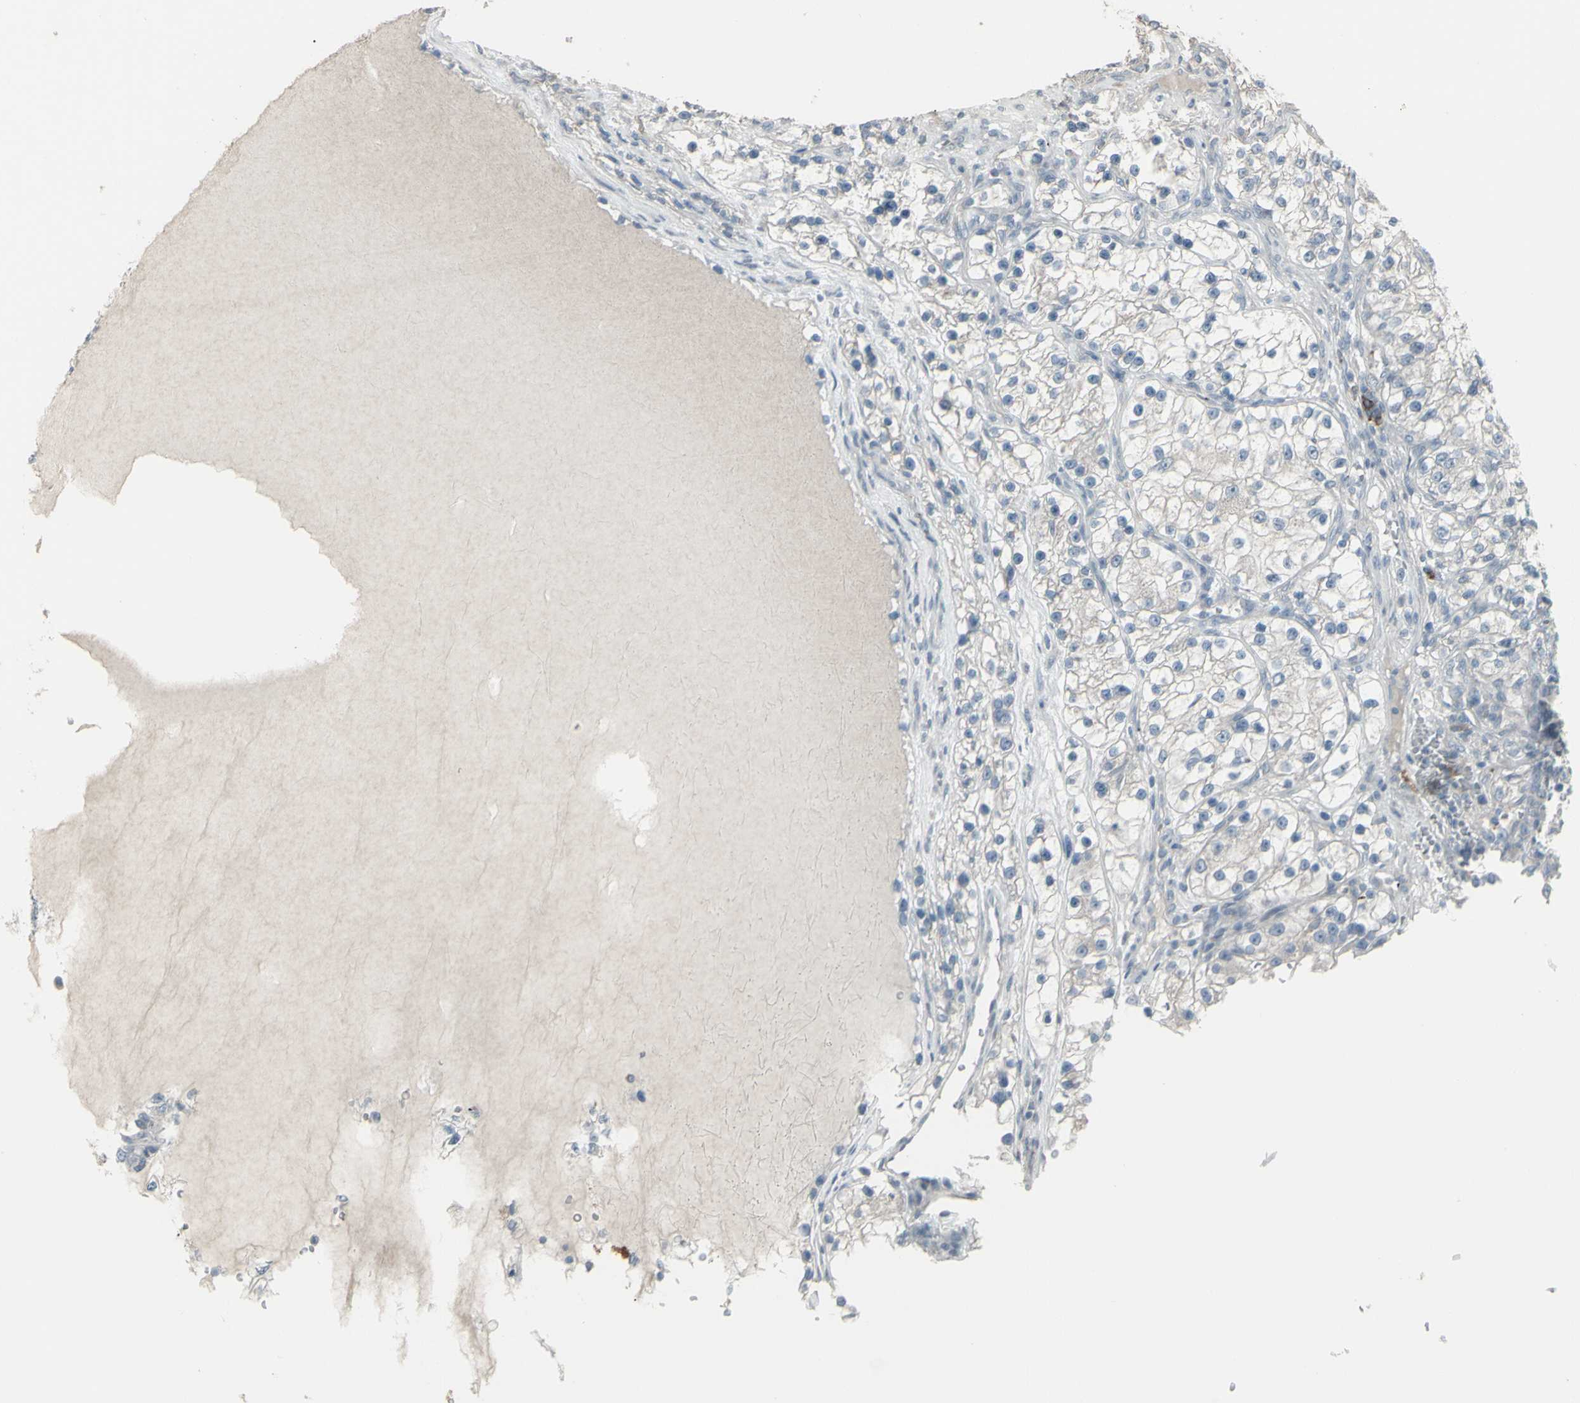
{"staining": {"intensity": "negative", "quantity": "none", "location": "none"}, "tissue": "renal cancer", "cell_type": "Tumor cells", "image_type": "cancer", "snomed": [{"axis": "morphology", "description": "Adenocarcinoma, NOS"}, {"axis": "topography", "description": "Kidney"}], "caption": "Protein analysis of renal adenocarcinoma shows no significant positivity in tumor cells. The staining is performed using DAB brown chromogen with nuclei counter-stained in using hematoxylin.", "gene": "CD79B", "patient": {"sex": "female", "age": 57}}